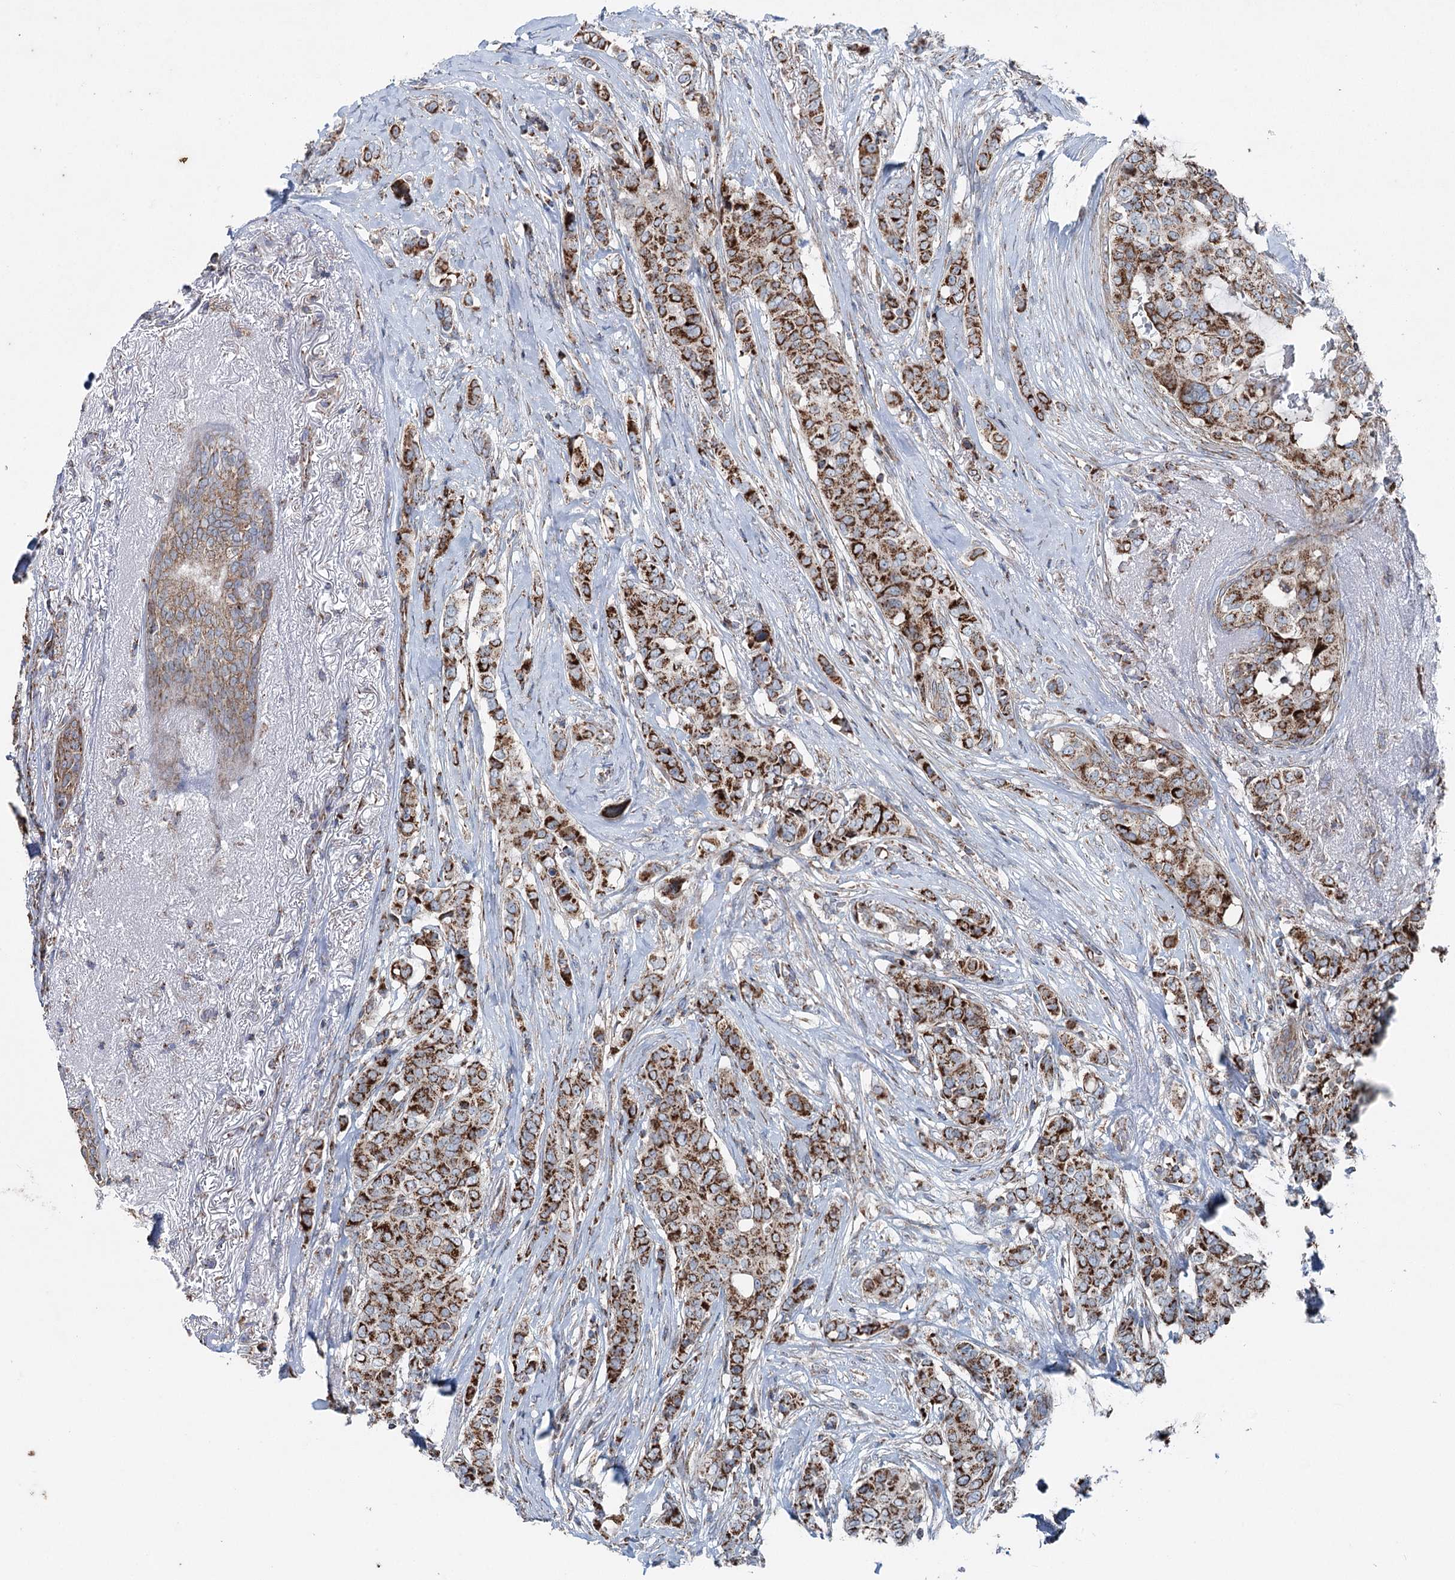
{"staining": {"intensity": "strong", "quantity": ">75%", "location": "cytoplasmic/membranous"}, "tissue": "breast cancer", "cell_type": "Tumor cells", "image_type": "cancer", "snomed": [{"axis": "morphology", "description": "Lobular carcinoma"}, {"axis": "topography", "description": "Breast"}], "caption": "Human breast cancer stained with a brown dye displays strong cytoplasmic/membranous positive expression in about >75% of tumor cells.", "gene": "UCN3", "patient": {"sex": "female", "age": 51}}